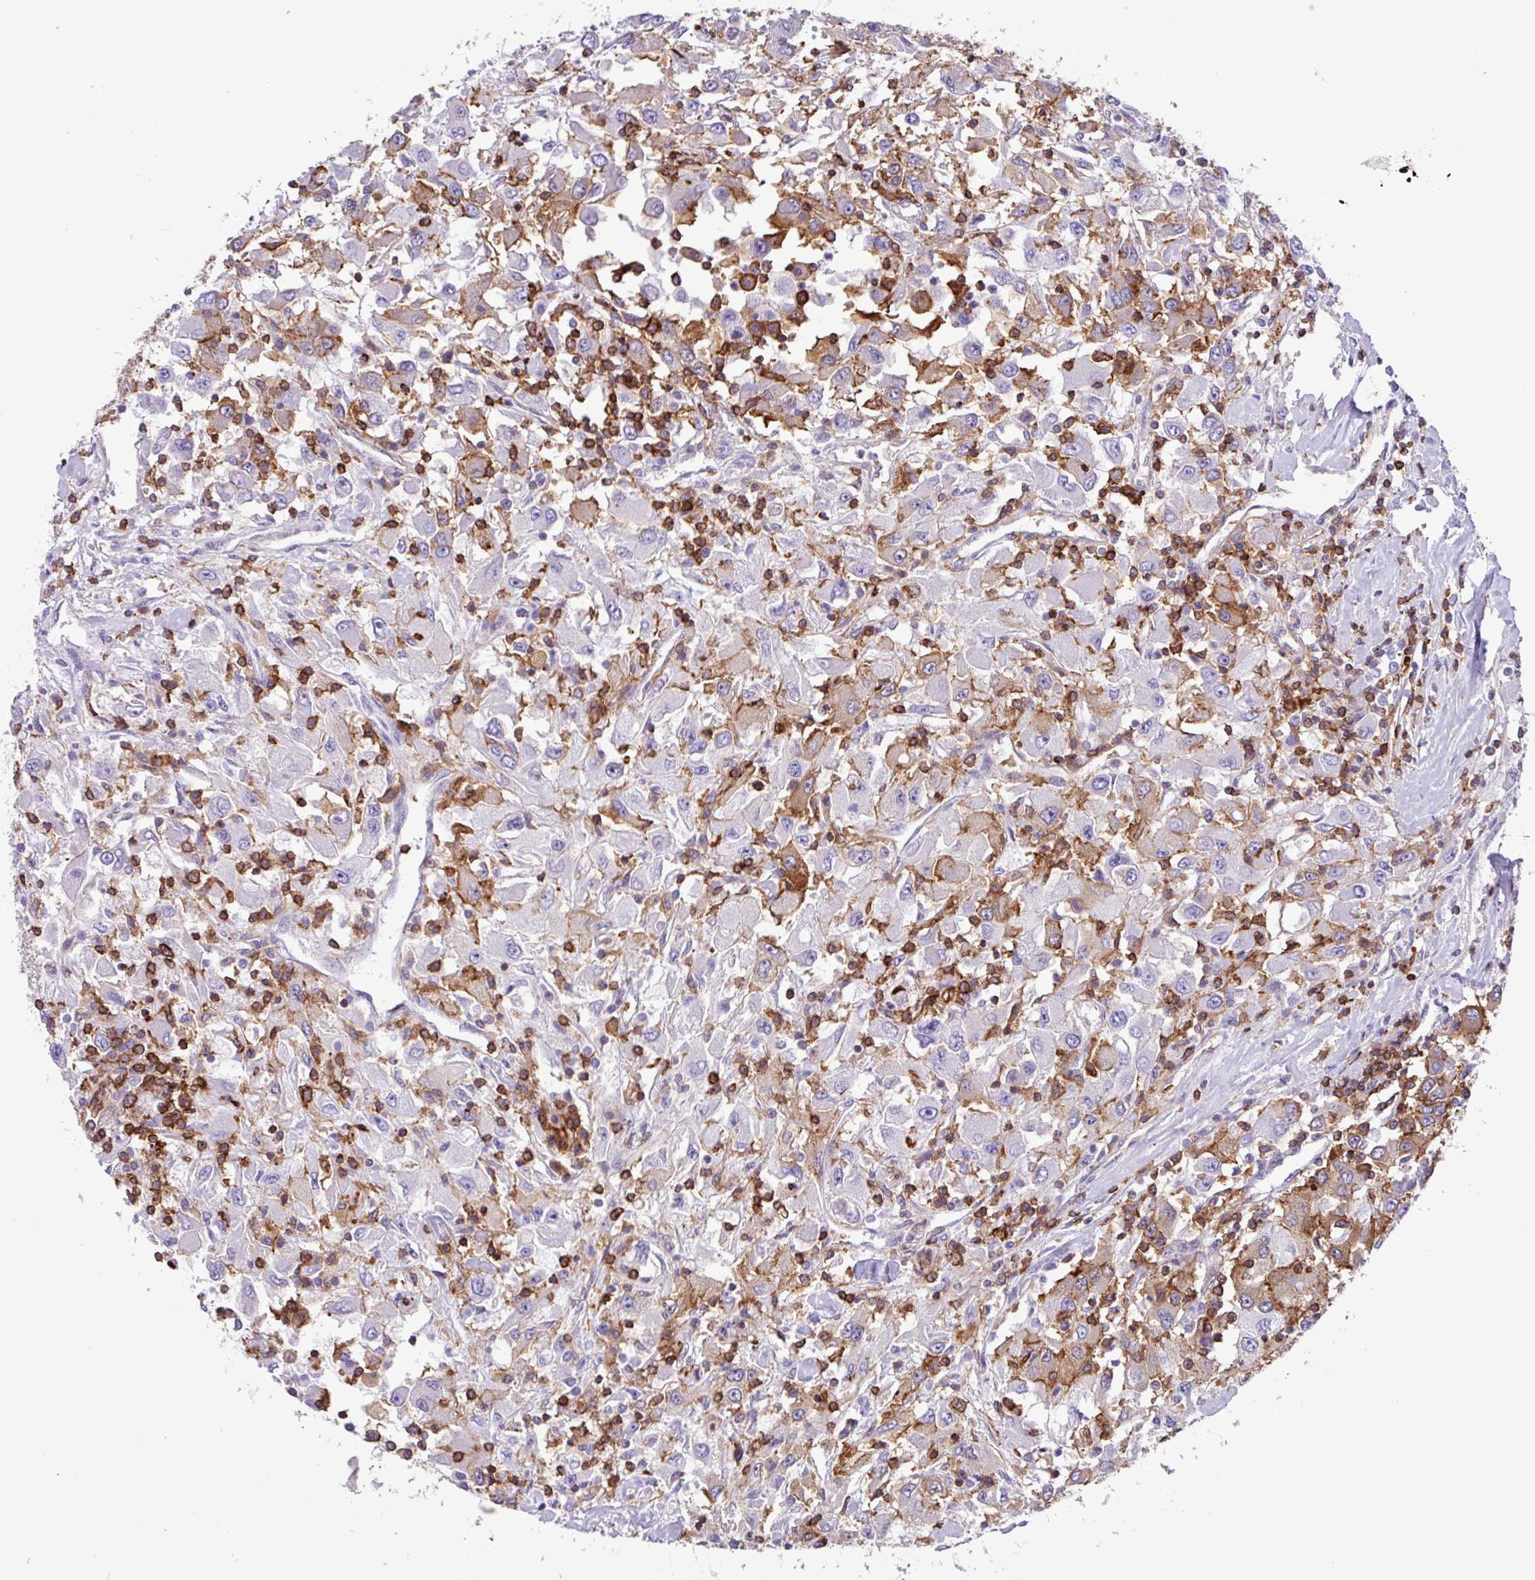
{"staining": {"intensity": "moderate", "quantity": "25%-75%", "location": "cytoplasmic/membranous"}, "tissue": "renal cancer", "cell_type": "Tumor cells", "image_type": "cancer", "snomed": [{"axis": "morphology", "description": "Adenocarcinoma, NOS"}, {"axis": "topography", "description": "Kidney"}], "caption": "Renal cancer (adenocarcinoma) stained with IHC exhibits moderate cytoplasmic/membranous positivity in about 25%-75% of tumor cells.", "gene": "PPP1R18", "patient": {"sex": "female", "age": 67}}